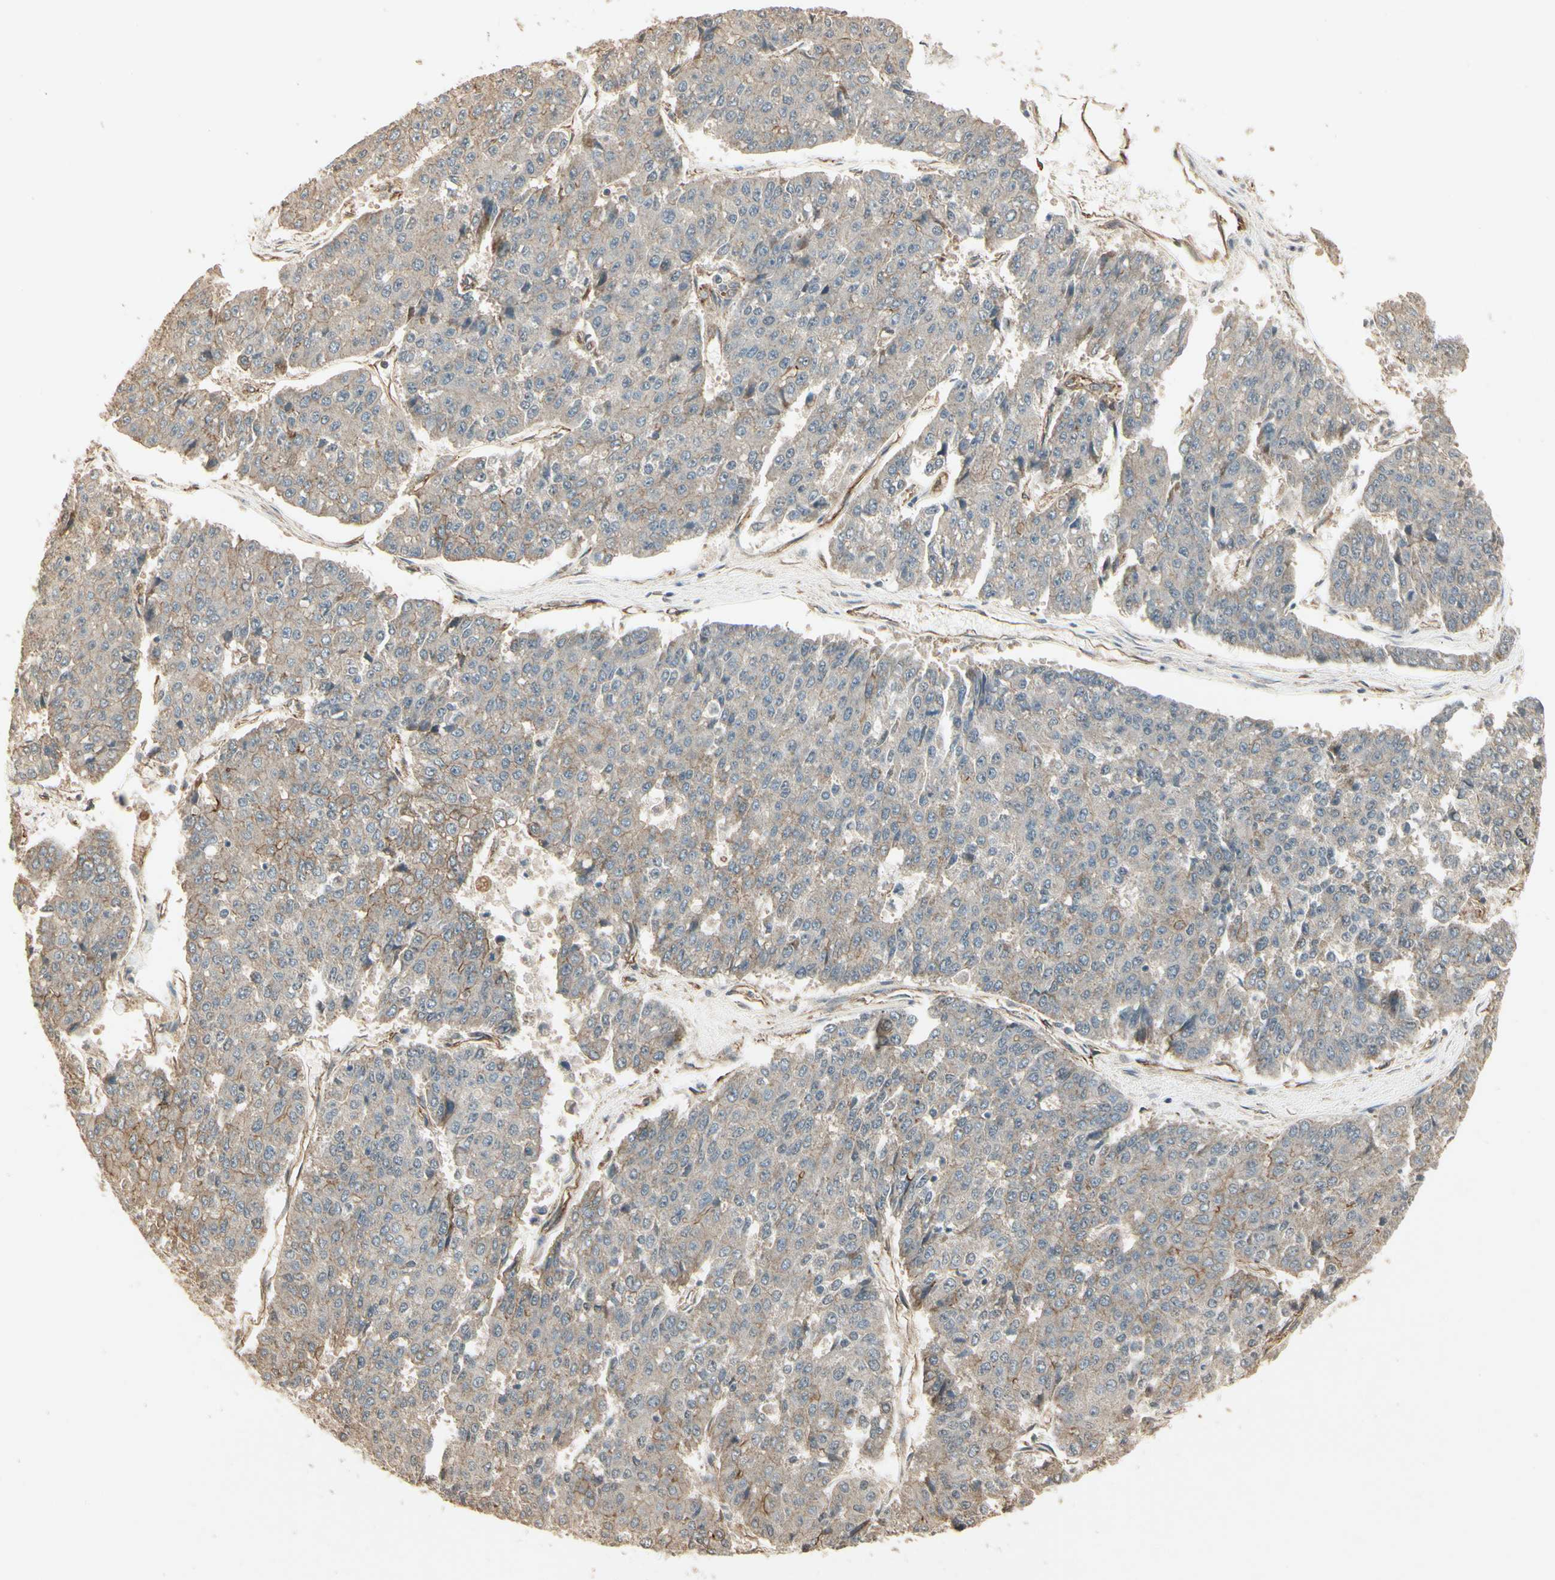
{"staining": {"intensity": "weak", "quantity": "25%-75%", "location": "cytoplasmic/membranous"}, "tissue": "pancreatic cancer", "cell_type": "Tumor cells", "image_type": "cancer", "snomed": [{"axis": "morphology", "description": "Adenocarcinoma, NOS"}, {"axis": "topography", "description": "Pancreas"}], "caption": "The photomicrograph displays a brown stain indicating the presence of a protein in the cytoplasmic/membranous of tumor cells in adenocarcinoma (pancreatic).", "gene": "RNF180", "patient": {"sex": "male", "age": 50}}